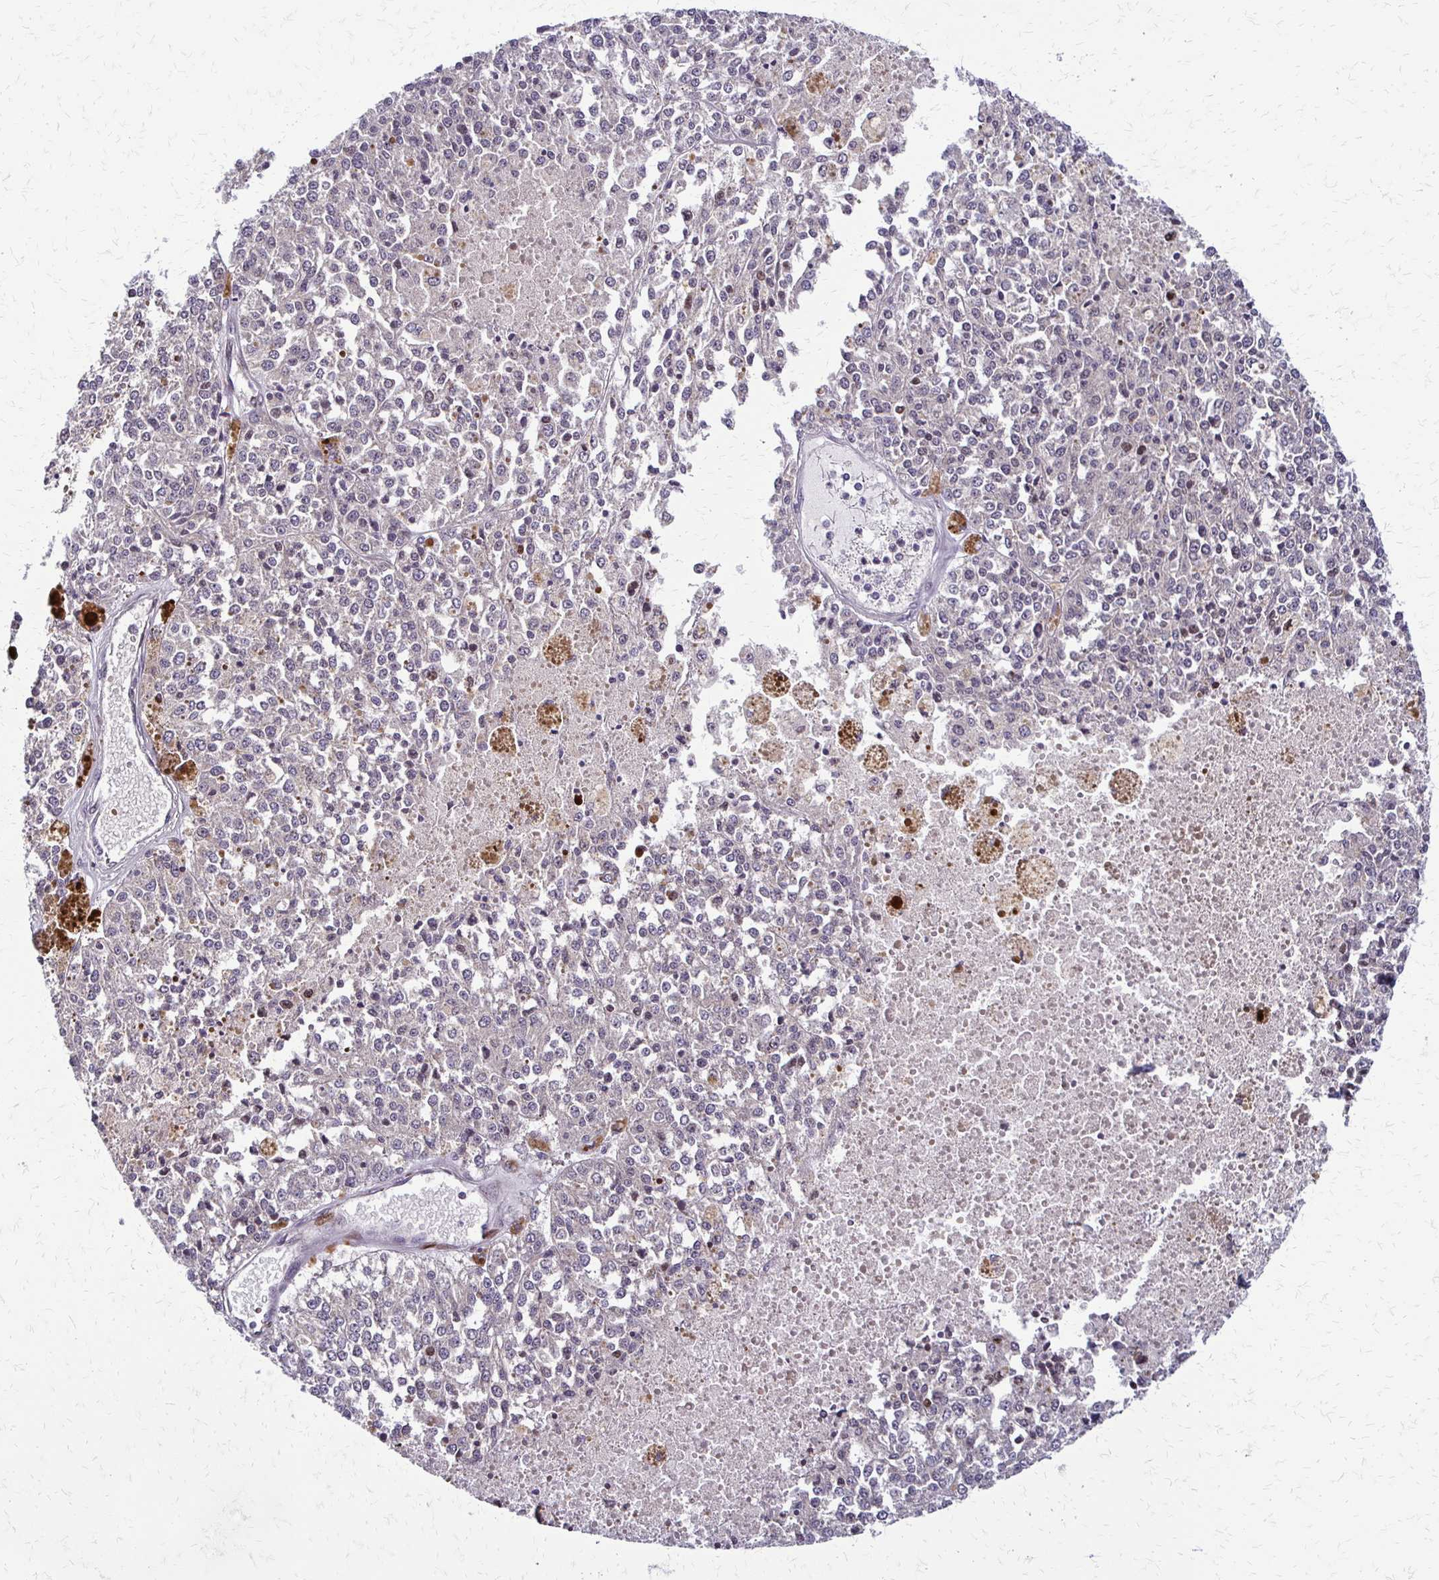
{"staining": {"intensity": "negative", "quantity": "none", "location": "none"}, "tissue": "melanoma", "cell_type": "Tumor cells", "image_type": "cancer", "snomed": [{"axis": "morphology", "description": "Malignant melanoma, Metastatic site"}, {"axis": "topography", "description": "Lymph node"}], "caption": "DAB immunohistochemical staining of human melanoma displays no significant positivity in tumor cells.", "gene": "TRIR", "patient": {"sex": "female", "age": 64}}